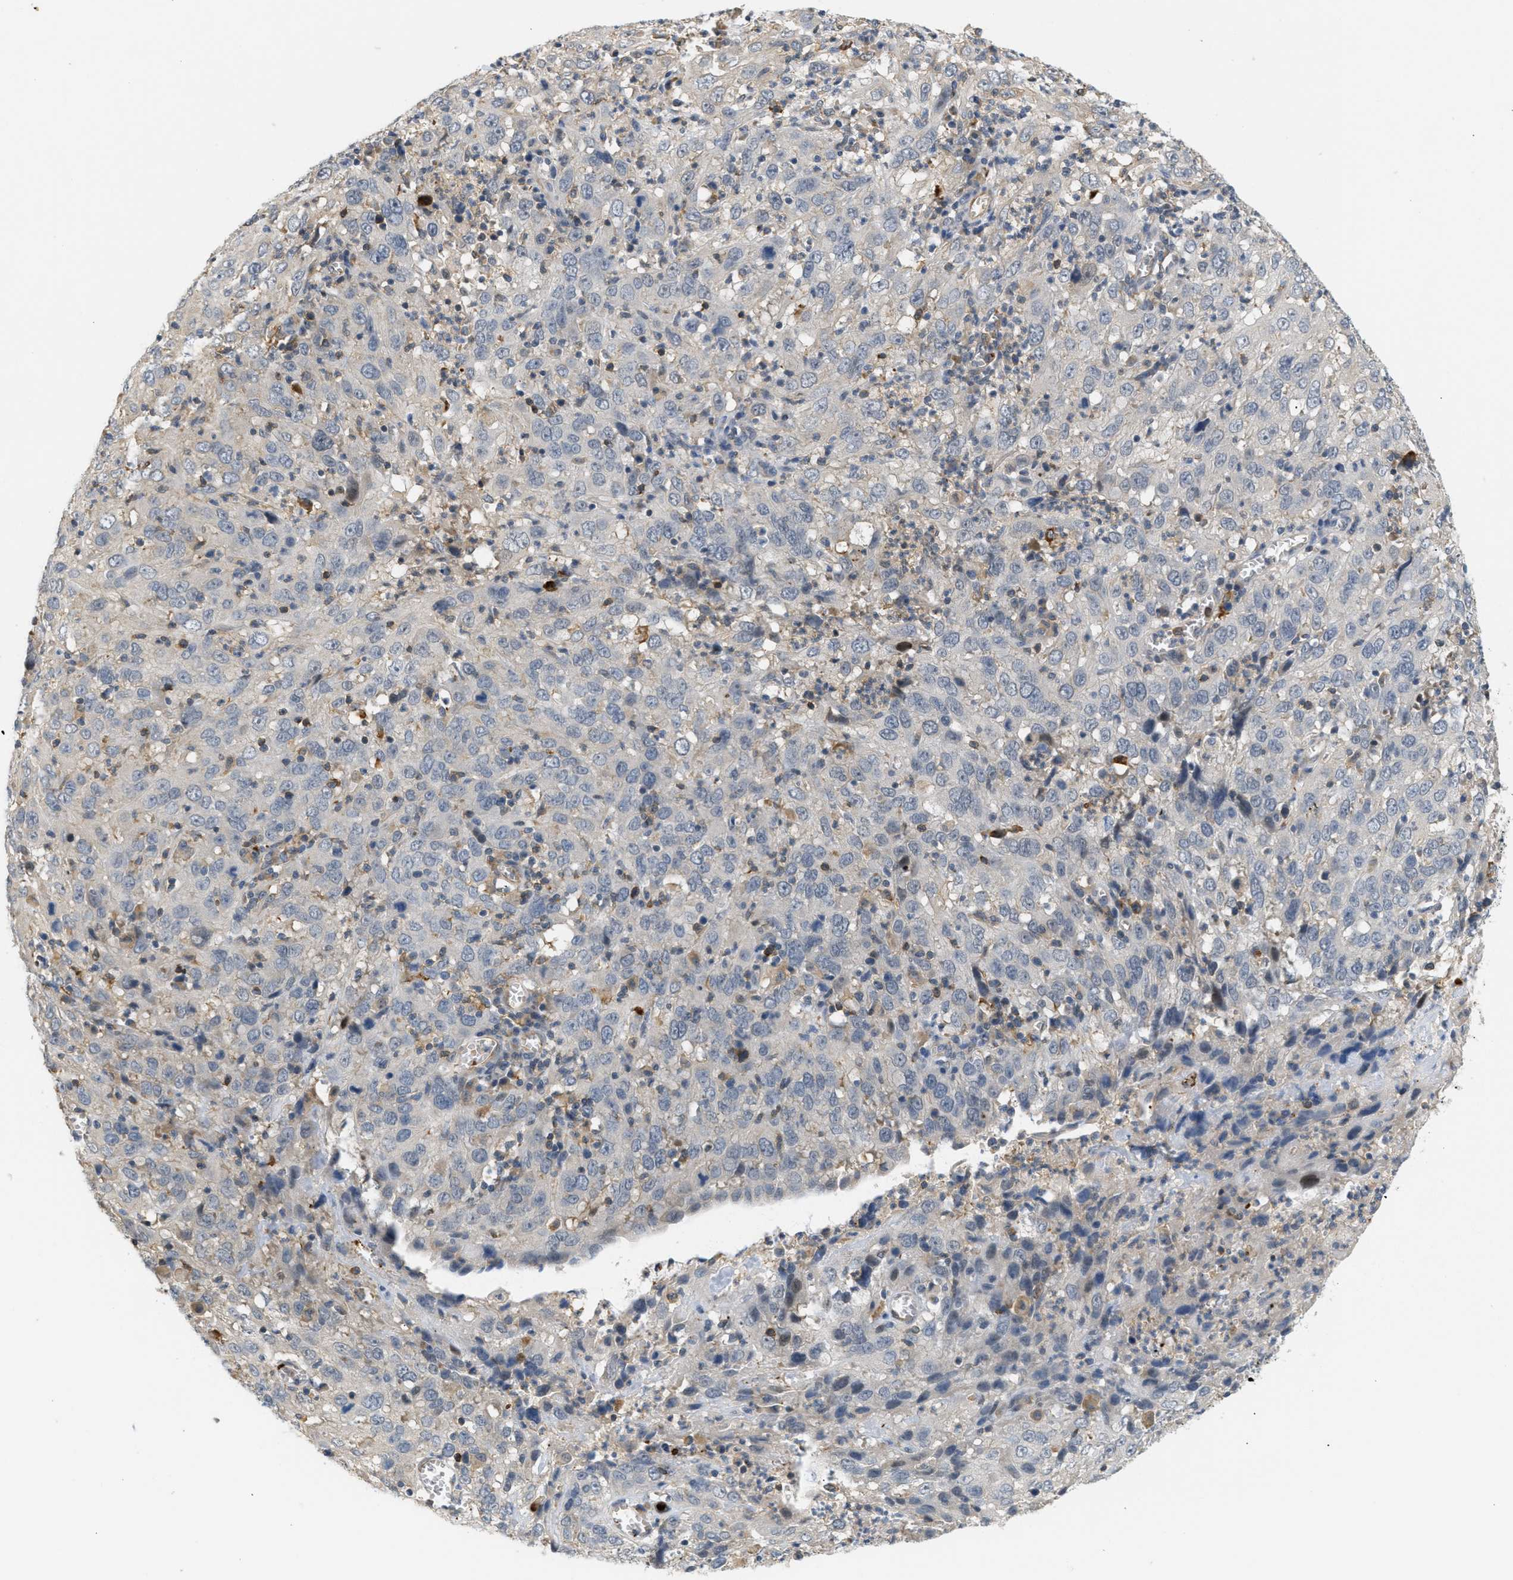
{"staining": {"intensity": "negative", "quantity": "none", "location": "none"}, "tissue": "cervical cancer", "cell_type": "Tumor cells", "image_type": "cancer", "snomed": [{"axis": "morphology", "description": "Squamous cell carcinoma, NOS"}, {"axis": "topography", "description": "Cervix"}], "caption": "Histopathology image shows no significant protein expression in tumor cells of cervical cancer (squamous cell carcinoma).", "gene": "CORO2B", "patient": {"sex": "female", "age": 32}}